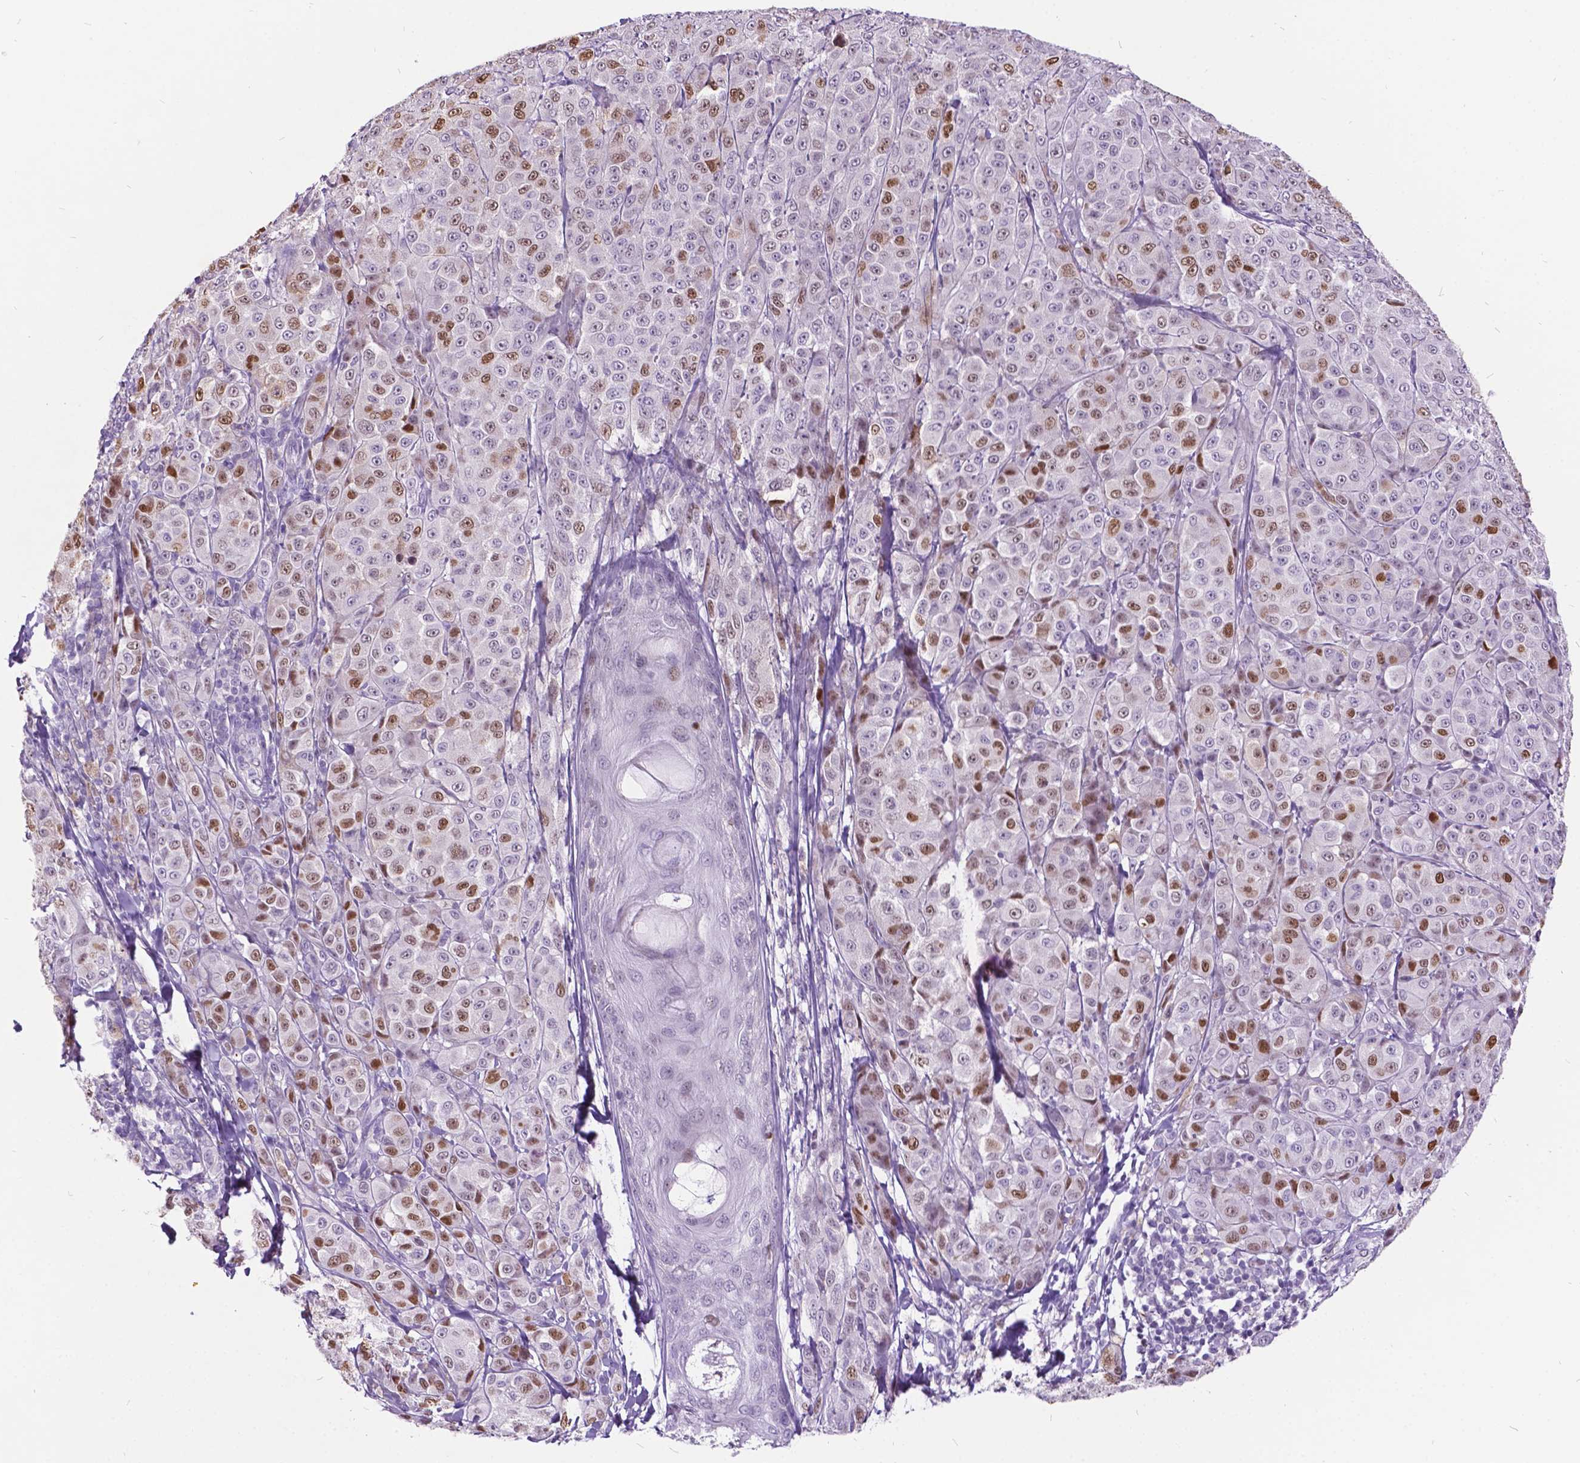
{"staining": {"intensity": "moderate", "quantity": "25%-75%", "location": "nuclear"}, "tissue": "melanoma", "cell_type": "Tumor cells", "image_type": "cancer", "snomed": [{"axis": "morphology", "description": "Malignant melanoma, NOS"}, {"axis": "topography", "description": "Skin"}], "caption": "Protein expression analysis of malignant melanoma demonstrates moderate nuclear positivity in approximately 25%-75% of tumor cells.", "gene": "DPF3", "patient": {"sex": "male", "age": 89}}